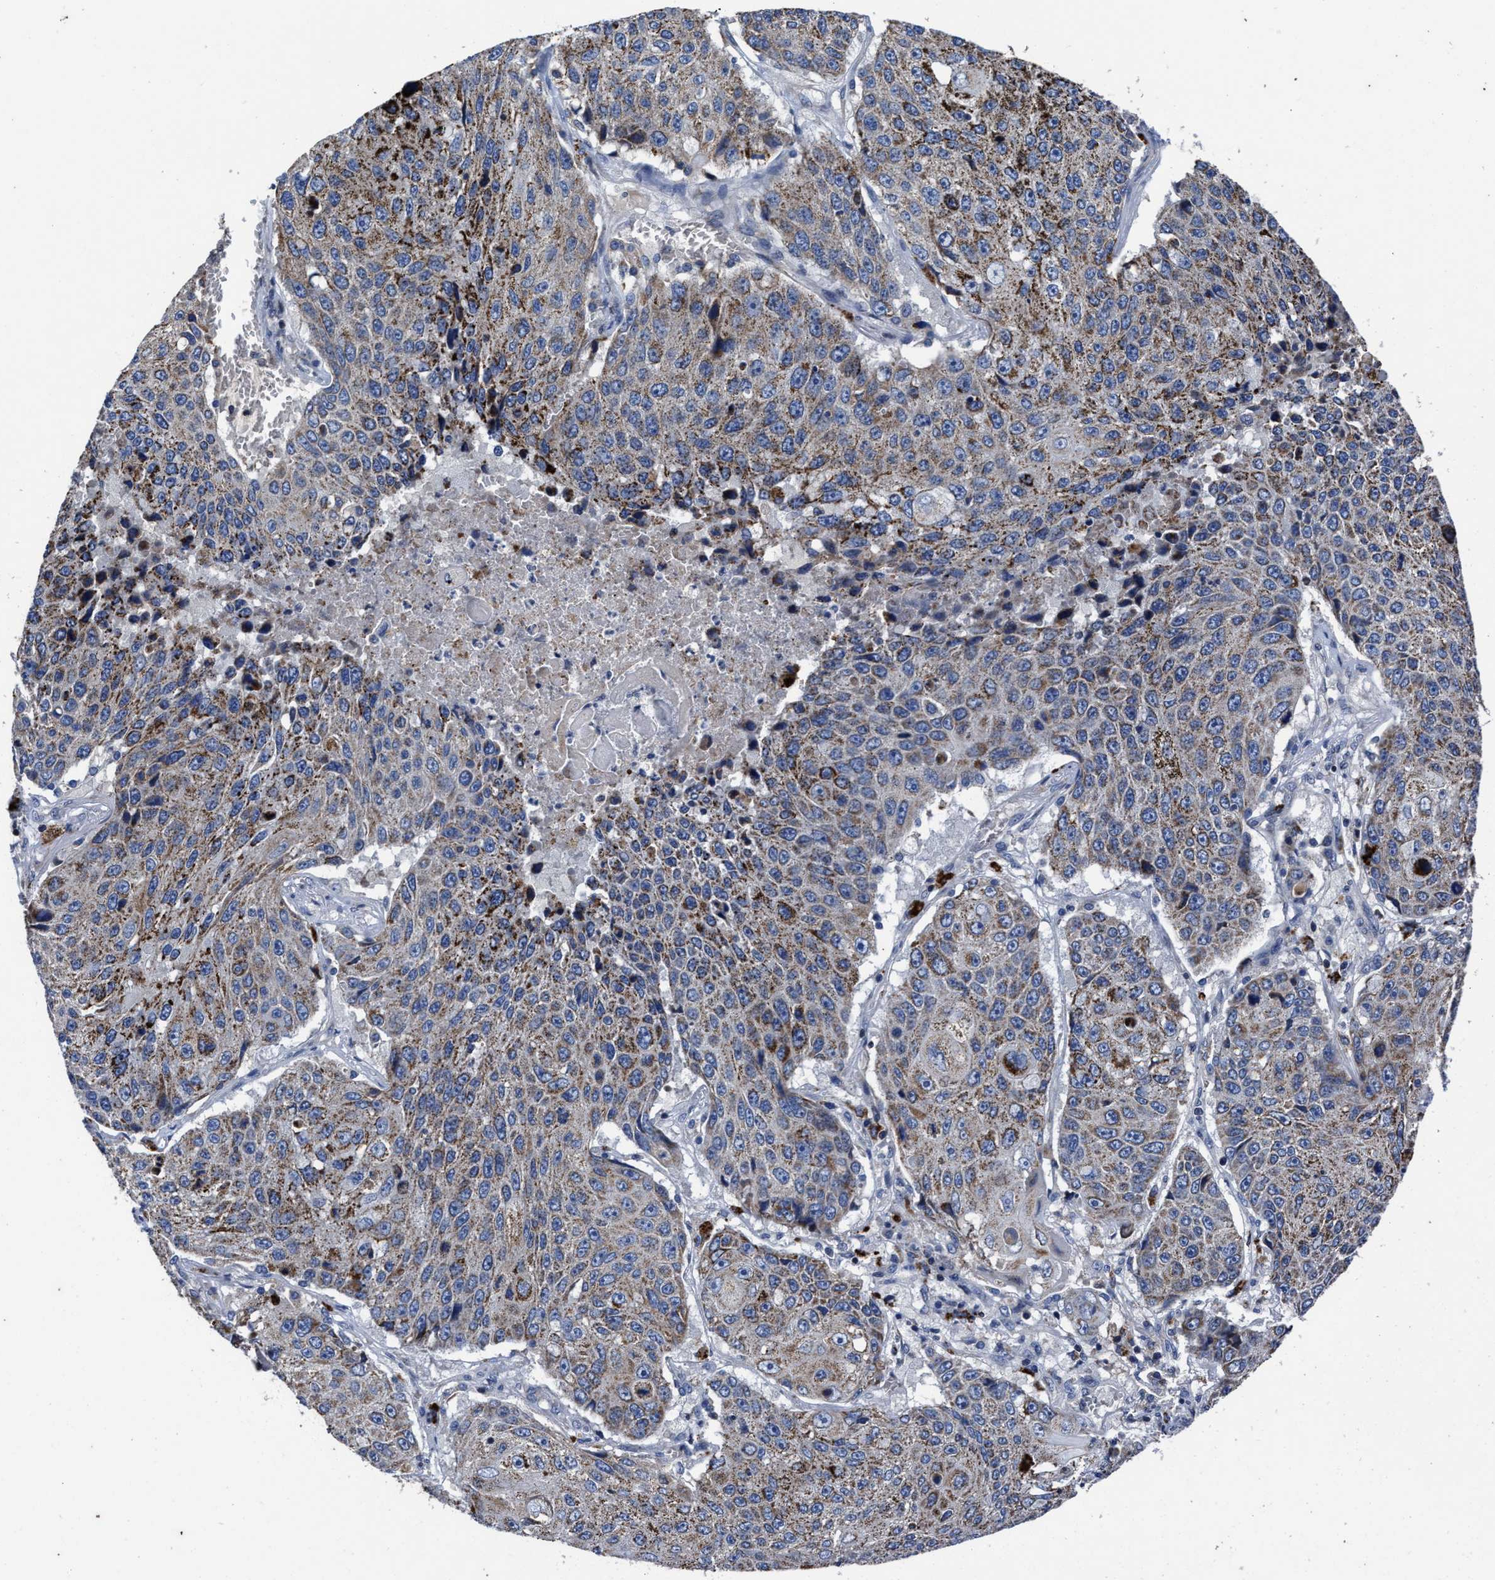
{"staining": {"intensity": "moderate", "quantity": "25%-75%", "location": "cytoplasmic/membranous"}, "tissue": "lung cancer", "cell_type": "Tumor cells", "image_type": "cancer", "snomed": [{"axis": "morphology", "description": "Squamous cell carcinoma, NOS"}, {"axis": "topography", "description": "Lung"}], "caption": "Squamous cell carcinoma (lung) stained with a protein marker exhibits moderate staining in tumor cells.", "gene": "CACNA1D", "patient": {"sex": "male", "age": 61}}